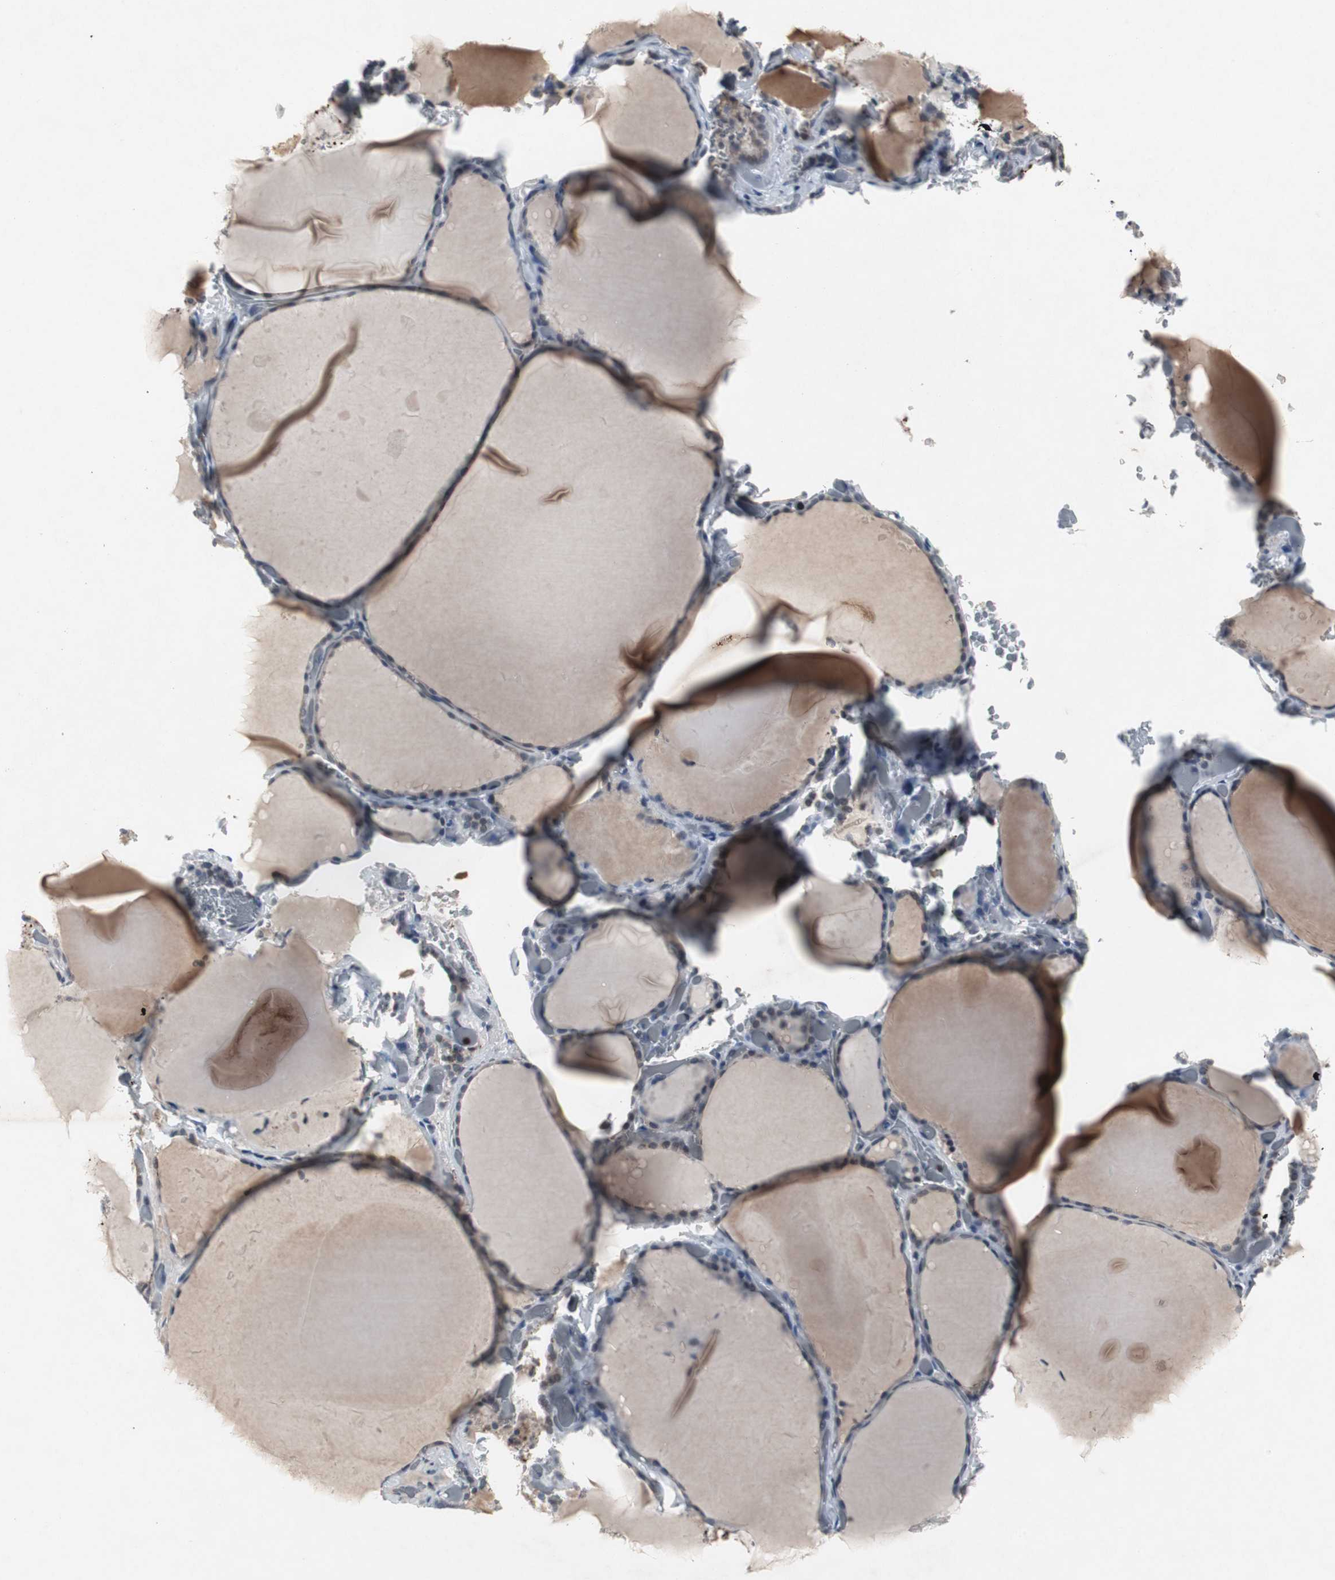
{"staining": {"intensity": "strong", "quantity": "25%-75%", "location": "cytoplasmic/membranous"}, "tissue": "thyroid gland", "cell_type": "Glandular cells", "image_type": "normal", "snomed": [{"axis": "morphology", "description": "Normal tissue, NOS"}, {"axis": "topography", "description": "Thyroid gland"}], "caption": "Strong cytoplasmic/membranous positivity for a protein is identified in about 25%-75% of glandular cells of normal thyroid gland using IHC.", "gene": "ZNF396", "patient": {"sex": "female", "age": 22}}